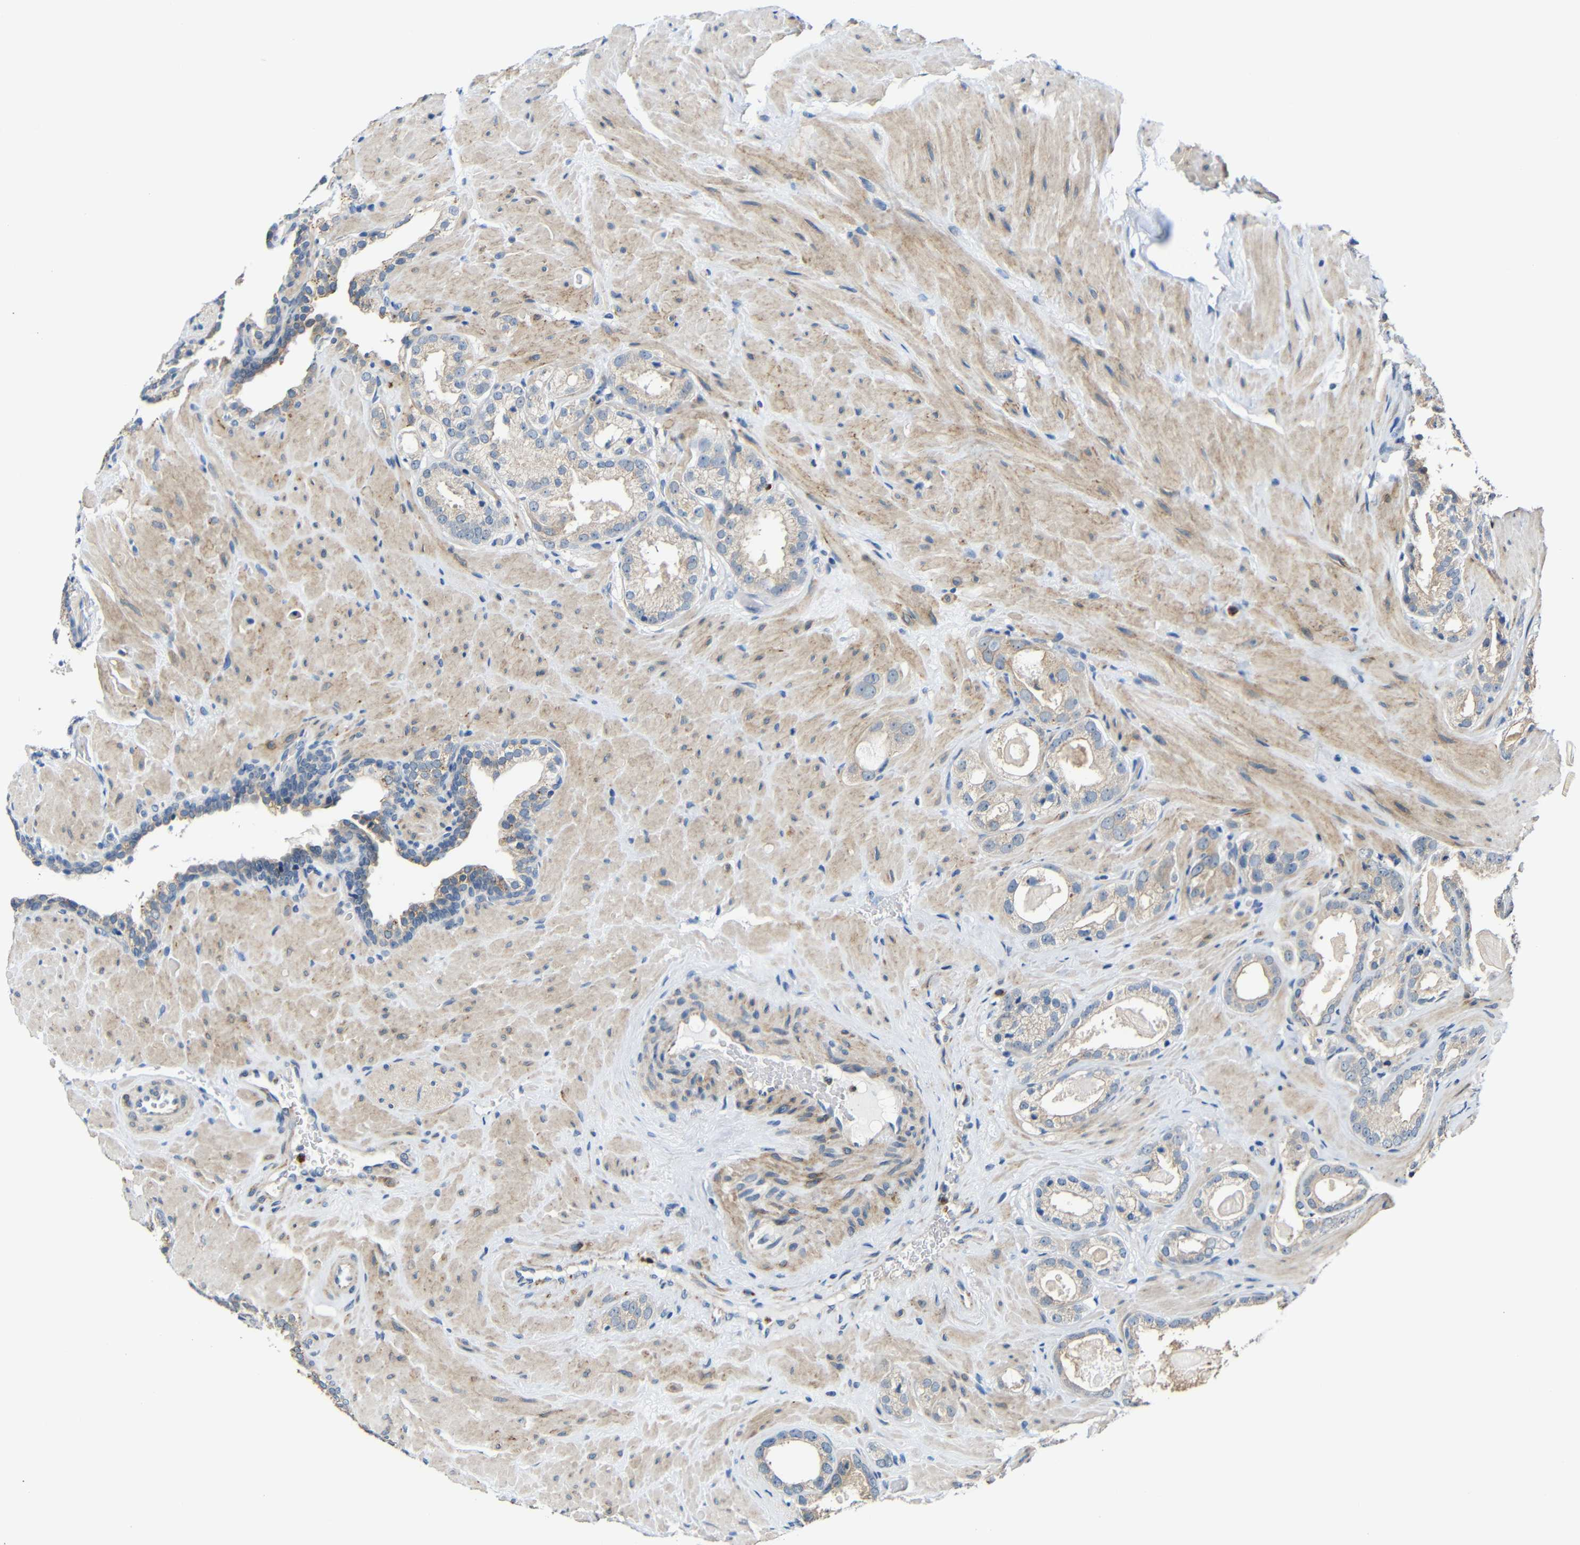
{"staining": {"intensity": "weak", "quantity": "25%-75%", "location": "cytoplasmic/membranous"}, "tissue": "prostate cancer", "cell_type": "Tumor cells", "image_type": "cancer", "snomed": [{"axis": "morphology", "description": "Adenocarcinoma, High grade"}, {"axis": "topography", "description": "Prostate"}], "caption": "Tumor cells show weak cytoplasmic/membranous positivity in approximately 25%-75% of cells in prostate cancer. Using DAB (3,3'-diaminobenzidine) (brown) and hematoxylin (blue) stains, captured at high magnification using brightfield microscopy.", "gene": "STBD1", "patient": {"sex": "male", "age": 64}}